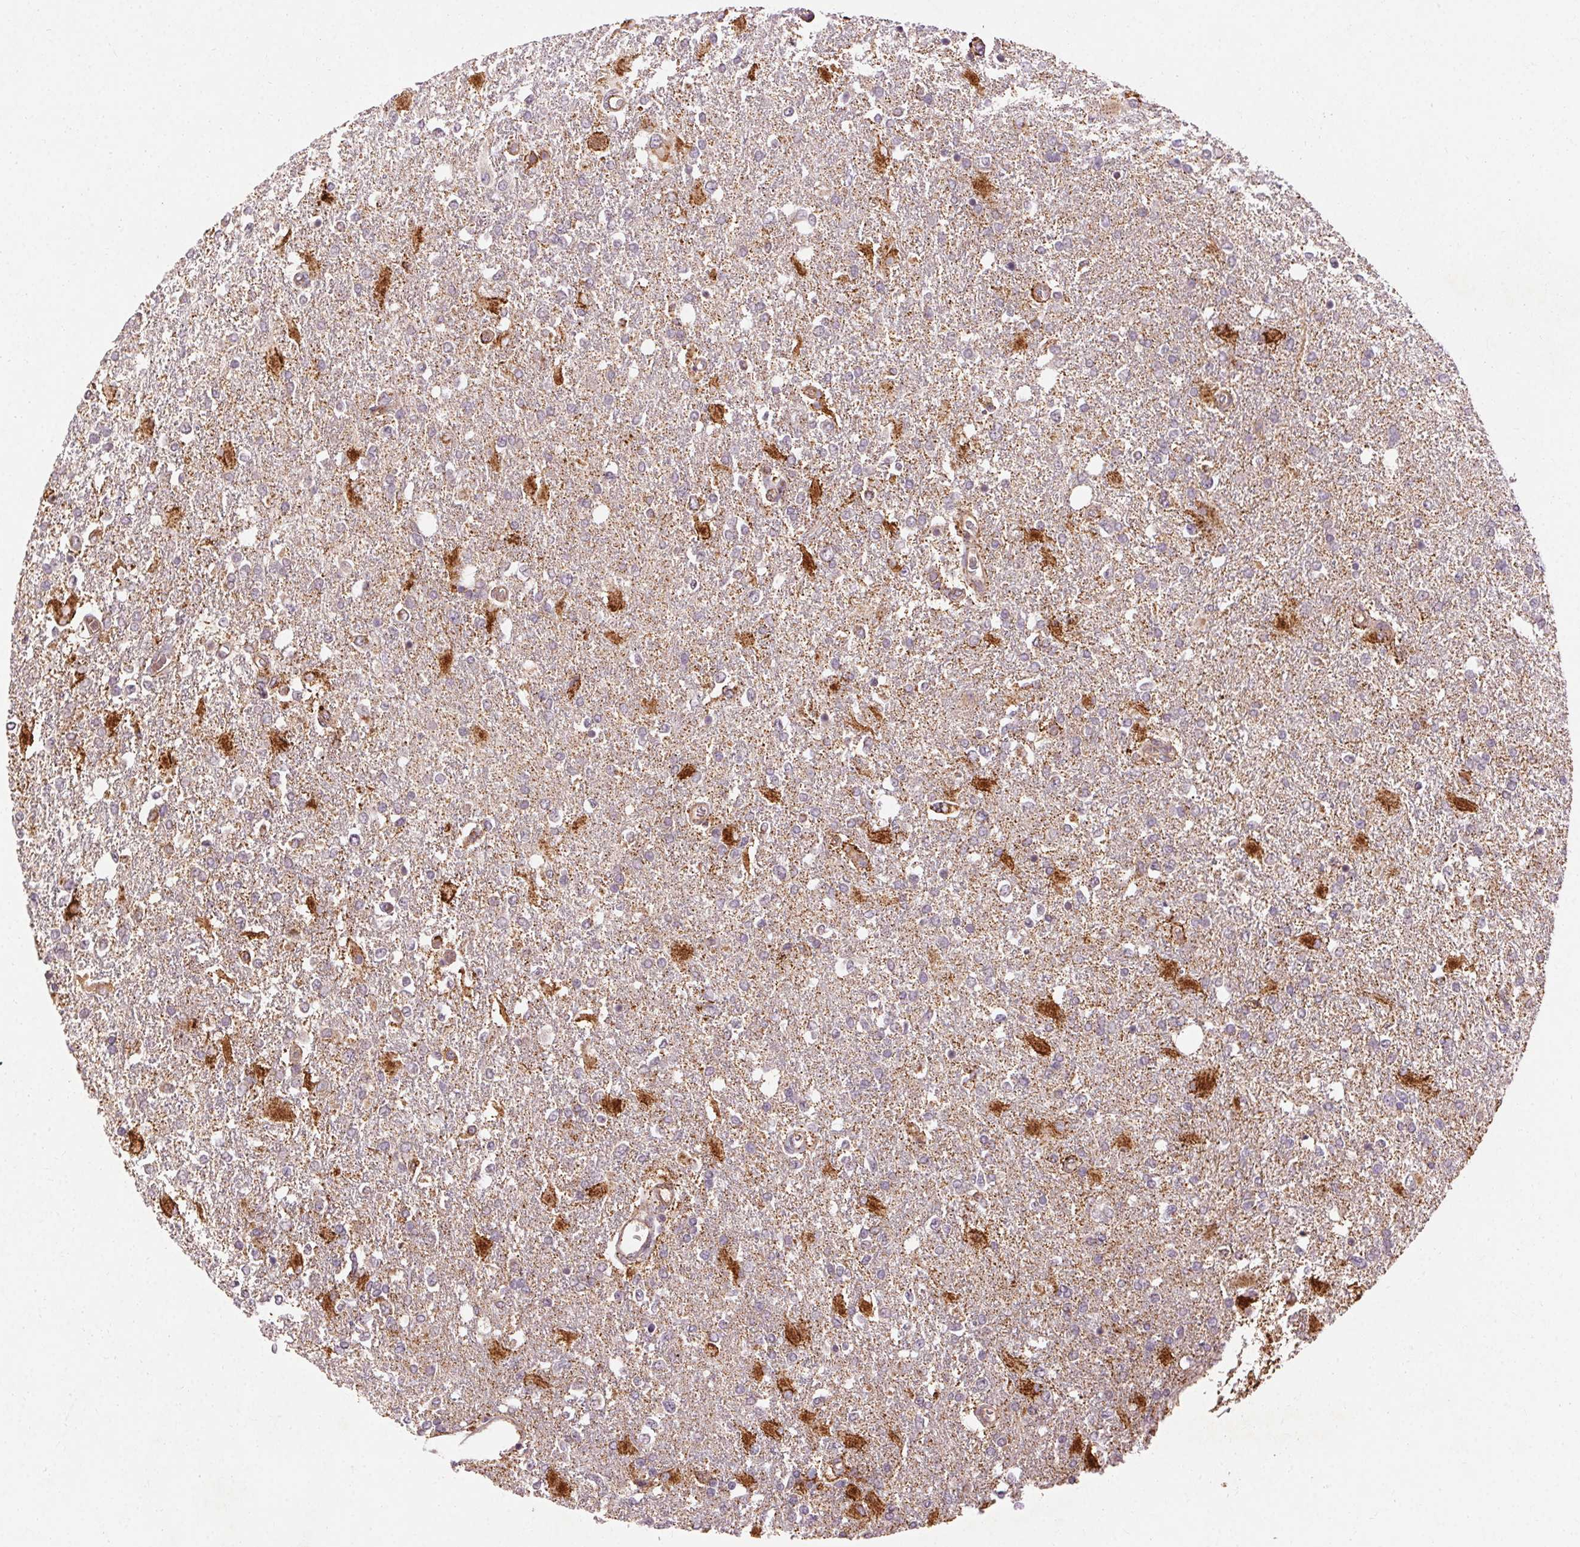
{"staining": {"intensity": "negative", "quantity": "none", "location": "none"}, "tissue": "glioma", "cell_type": "Tumor cells", "image_type": "cancer", "snomed": [{"axis": "morphology", "description": "Glioma, malignant, High grade"}, {"axis": "topography", "description": "Cerebral cortex"}], "caption": "Immunohistochemistry (IHC) photomicrograph of neoplastic tissue: human malignant high-grade glioma stained with DAB demonstrates no significant protein expression in tumor cells.", "gene": "REP15", "patient": {"sex": "male", "age": 79}}